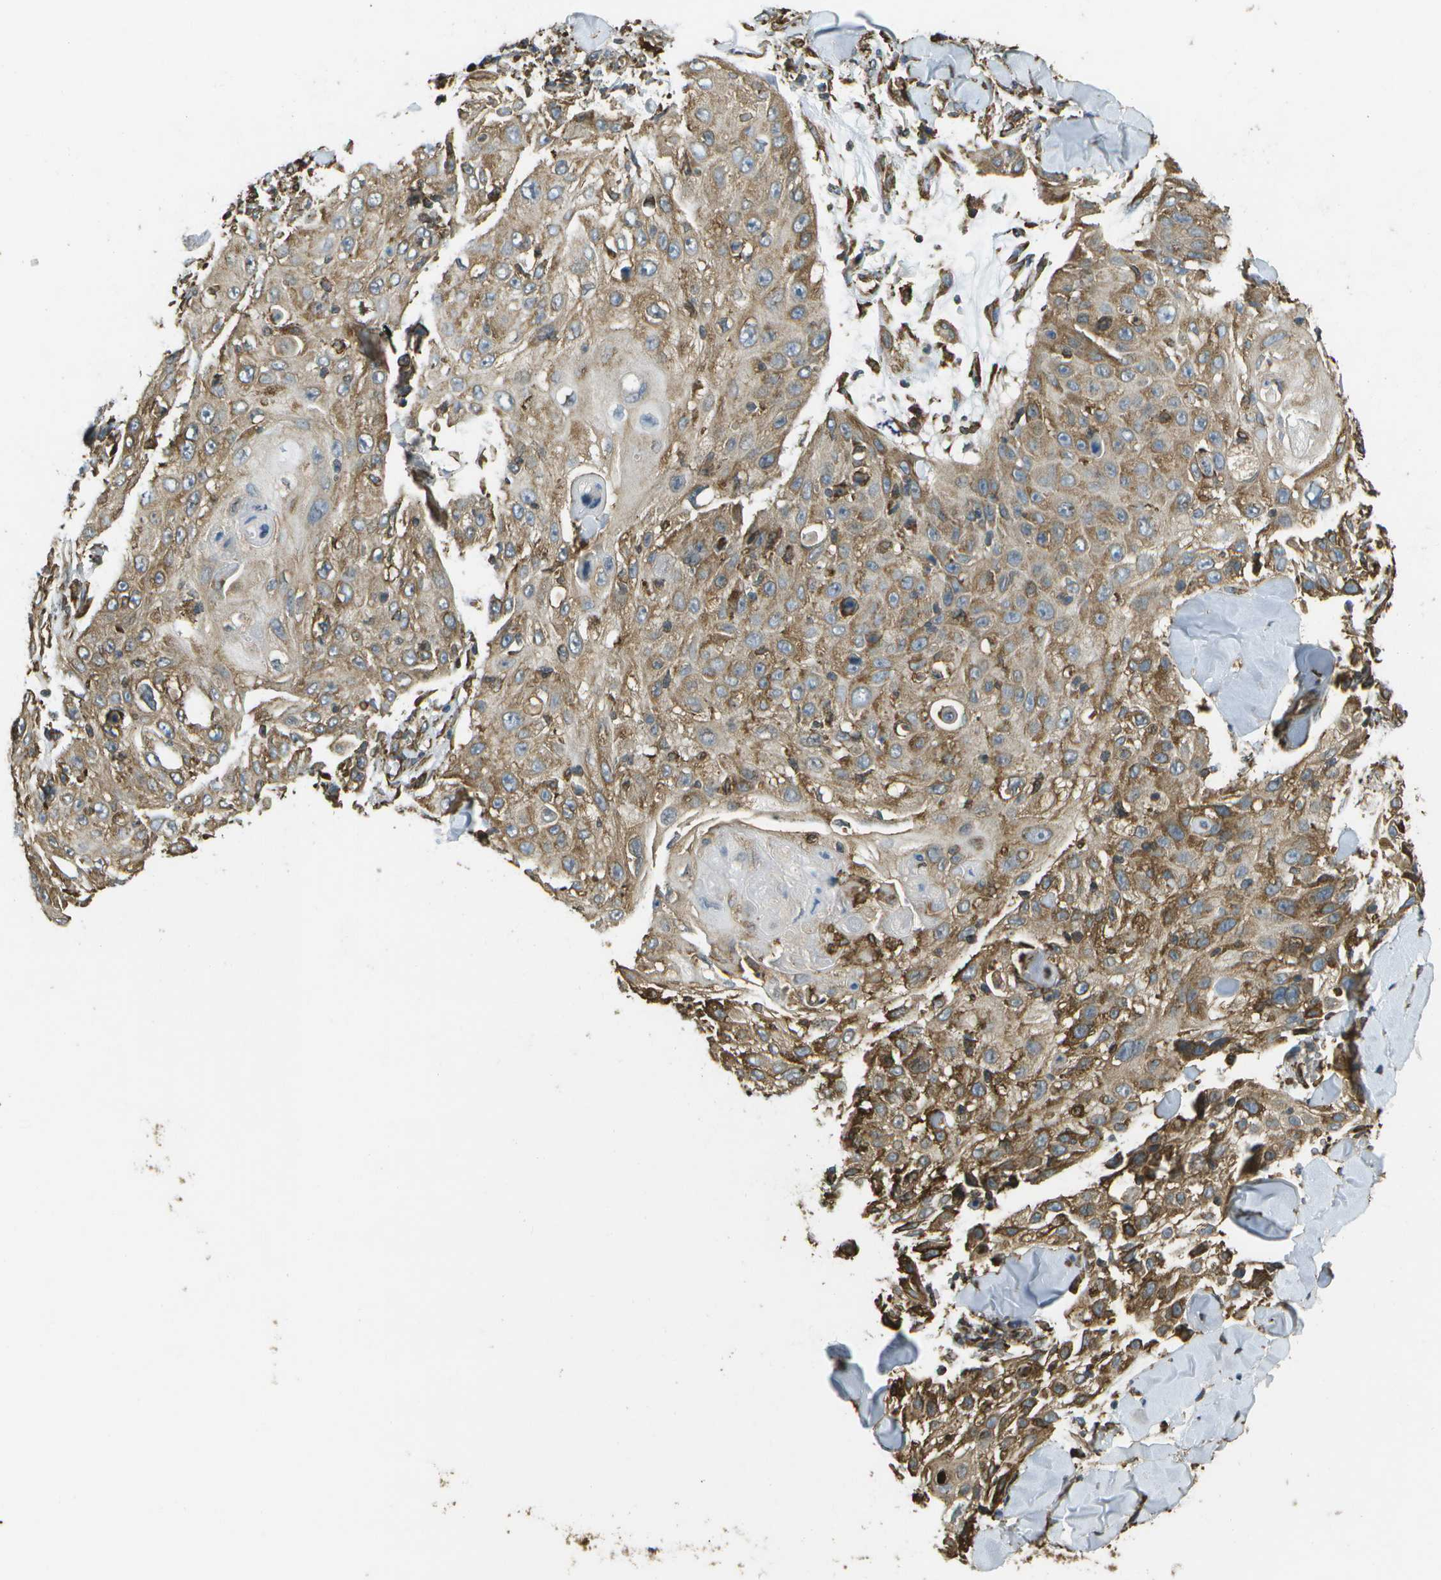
{"staining": {"intensity": "moderate", "quantity": ">75%", "location": "cytoplasmic/membranous"}, "tissue": "skin cancer", "cell_type": "Tumor cells", "image_type": "cancer", "snomed": [{"axis": "morphology", "description": "Squamous cell carcinoma, NOS"}, {"axis": "topography", "description": "Skin"}], "caption": "An immunohistochemistry (IHC) image of tumor tissue is shown. Protein staining in brown shows moderate cytoplasmic/membranous positivity in skin cancer within tumor cells.", "gene": "PDIA4", "patient": {"sex": "male", "age": 86}}